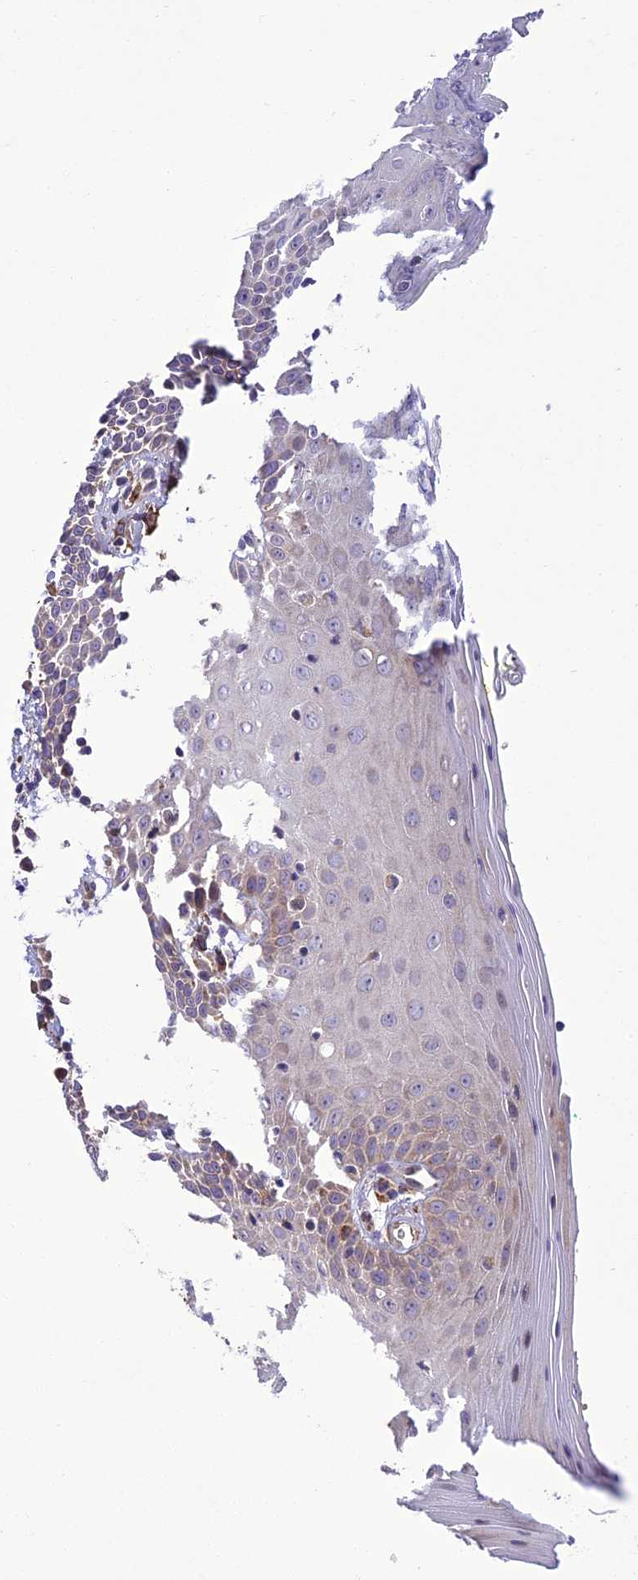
{"staining": {"intensity": "weak", "quantity": "<25%", "location": "cytoplasmic/membranous"}, "tissue": "oral mucosa", "cell_type": "Squamous epithelial cells", "image_type": "normal", "snomed": [{"axis": "morphology", "description": "Normal tissue, NOS"}, {"axis": "morphology", "description": "Squamous cell carcinoma, NOS"}, {"axis": "topography", "description": "Oral tissue"}, {"axis": "topography", "description": "Head-Neck"}], "caption": "Immunohistochemistry (IHC) of normal oral mucosa displays no positivity in squamous epithelial cells.", "gene": "ENSG00000260272", "patient": {"sex": "female", "age": 70}}